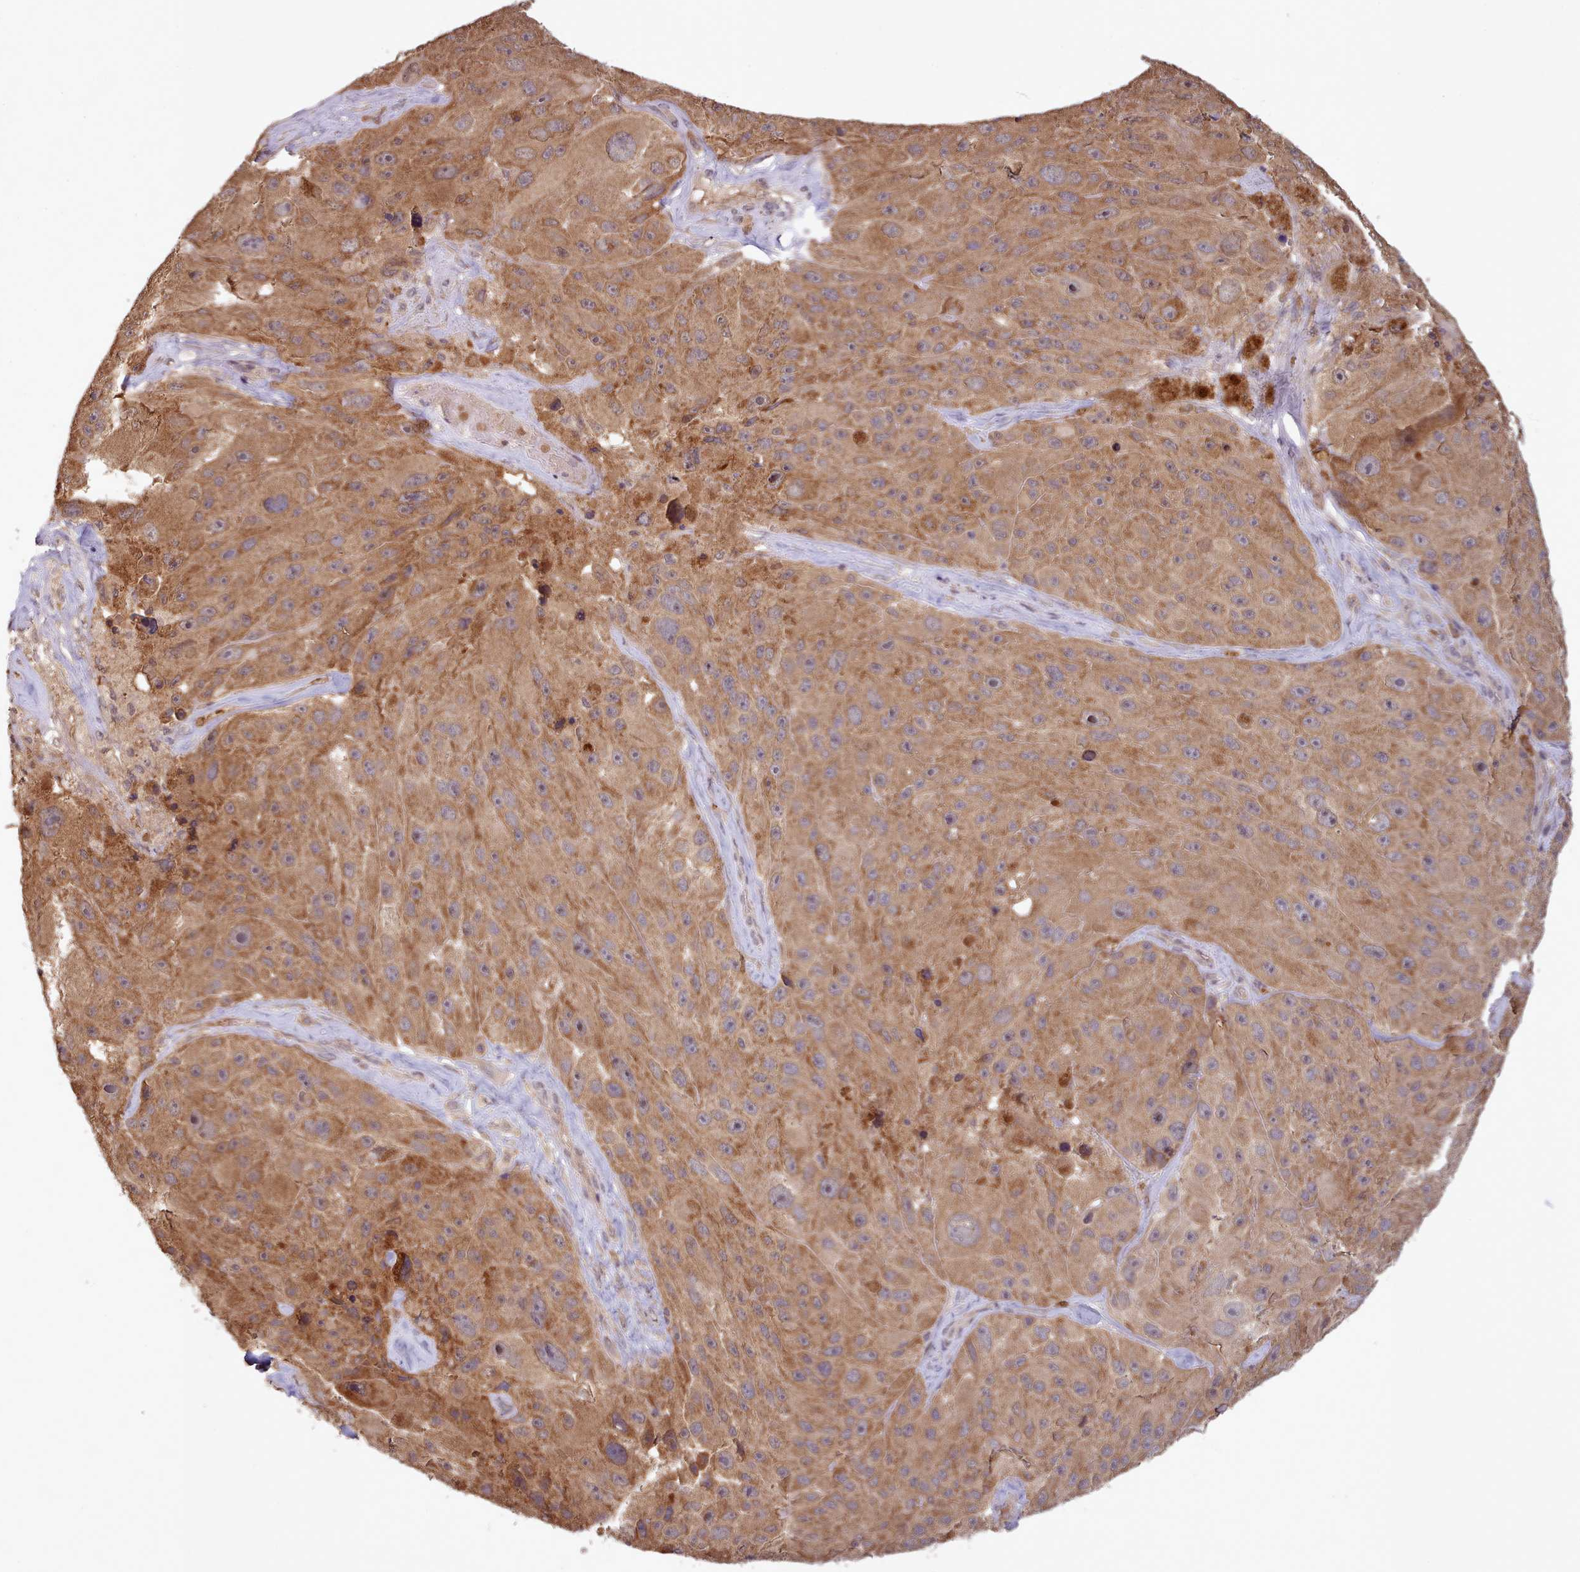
{"staining": {"intensity": "moderate", "quantity": ">75%", "location": "cytoplasmic/membranous"}, "tissue": "melanoma", "cell_type": "Tumor cells", "image_type": "cancer", "snomed": [{"axis": "morphology", "description": "Malignant melanoma, Metastatic site"}, {"axis": "topography", "description": "Lymph node"}], "caption": "Protein staining of malignant melanoma (metastatic site) tissue displays moderate cytoplasmic/membranous expression in approximately >75% of tumor cells.", "gene": "PIP4P1", "patient": {"sex": "male", "age": 62}}